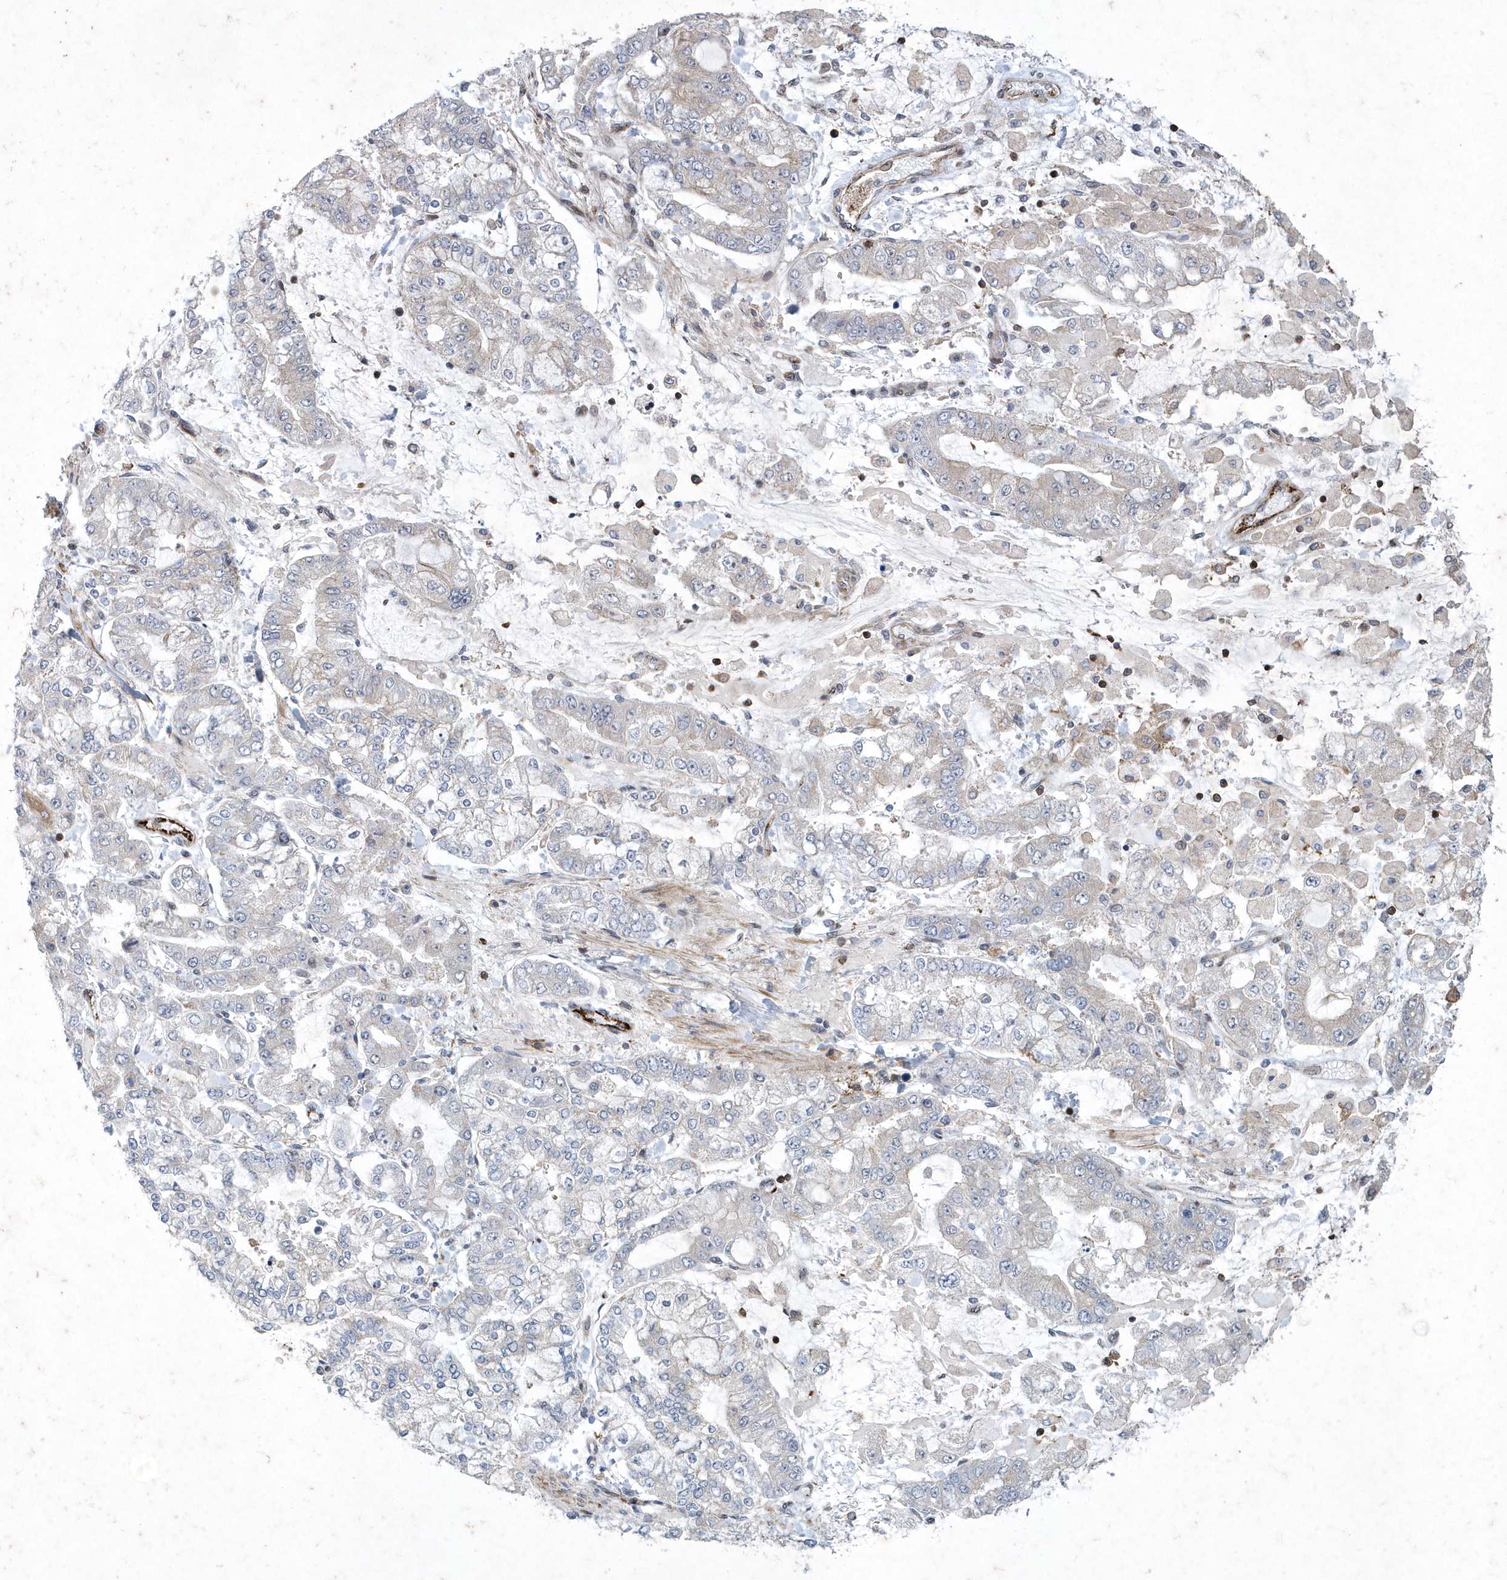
{"staining": {"intensity": "negative", "quantity": "none", "location": "none"}, "tissue": "stomach cancer", "cell_type": "Tumor cells", "image_type": "cancer", "snomed": [{"axis": "morphology", "description": "Normal tissue, NOS"}, {"axis": "morphology", "description": "Adenocarcinoma, NOS"}, {"axis": "topography", "description": "Stomach, upper"}, {"axis": "topography", "description": "Stomach"}], "caption": "IHC of stomach cancer reveals no staining in tumor cells. (IHC, brightfield microscopy, high magnification).", "gene": "N4BP2", "patient": {"sex": "male", "age": 76}}